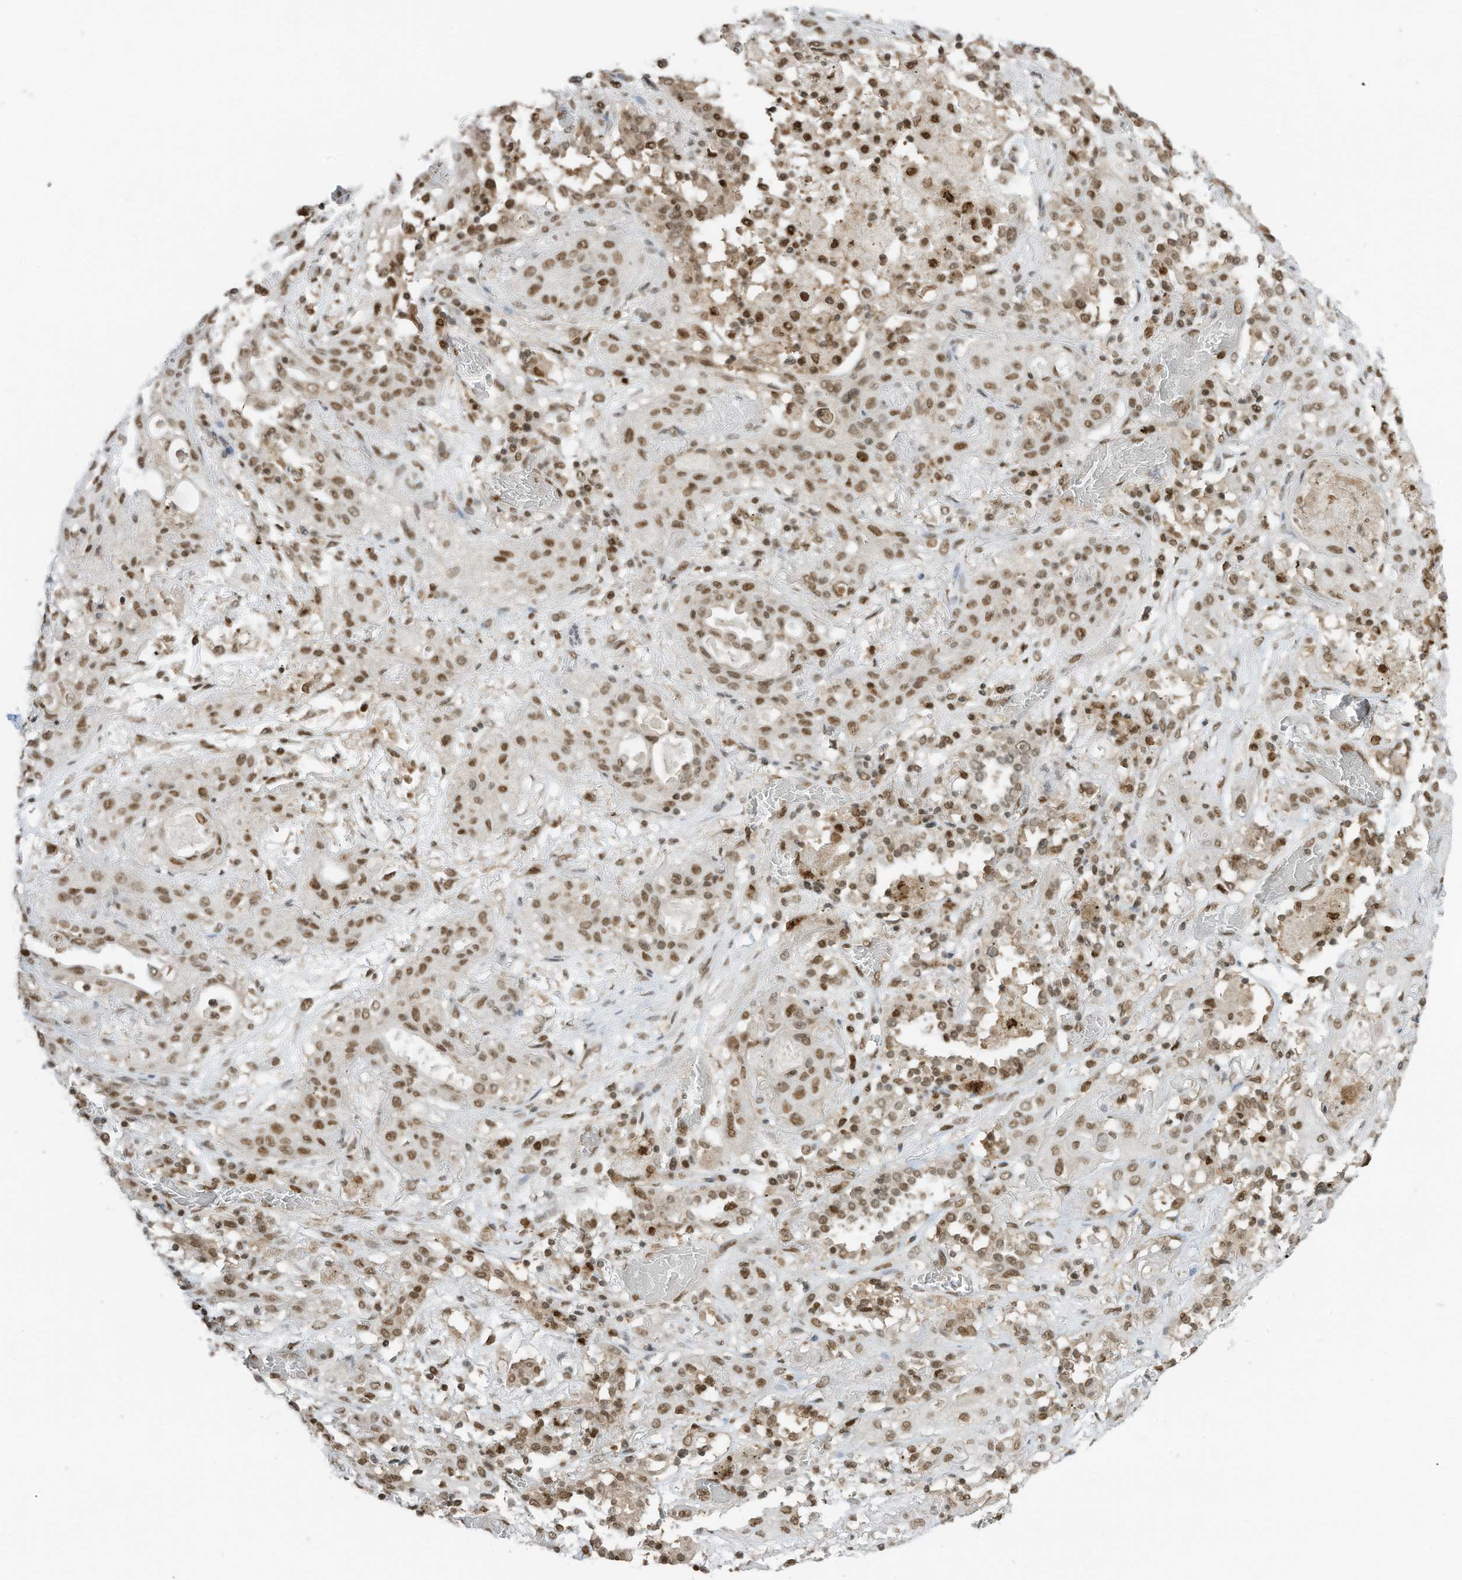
{"staining": {"intensity": "moderate", "quantity": ">75%", "location": "nuclear"}, "tissue": "lung cancer", "cell_type": "Tumor cells", "image_type": "cancer", "snomed": [{"axis": "morphology", "description": "Squamous cell carcinoma, NOS"}, {"axis": "topography", "description": "Lung"}], "caption": "Immunohistochemistry staining of lung cancer (squamous cell carcinoma), which demonstrates medium levels of moderate nuclear positivity in about >75% of tumor cells indicating moderate nuclear protein positivity. The staining was performed using DAB (3,3'-diaminobenzidine) (brown) for protein detection and nuclei were counterstained in hematoxylin (blue).", "gene": "KPNB1", "patient": {"sex": "female", "age": 47}}